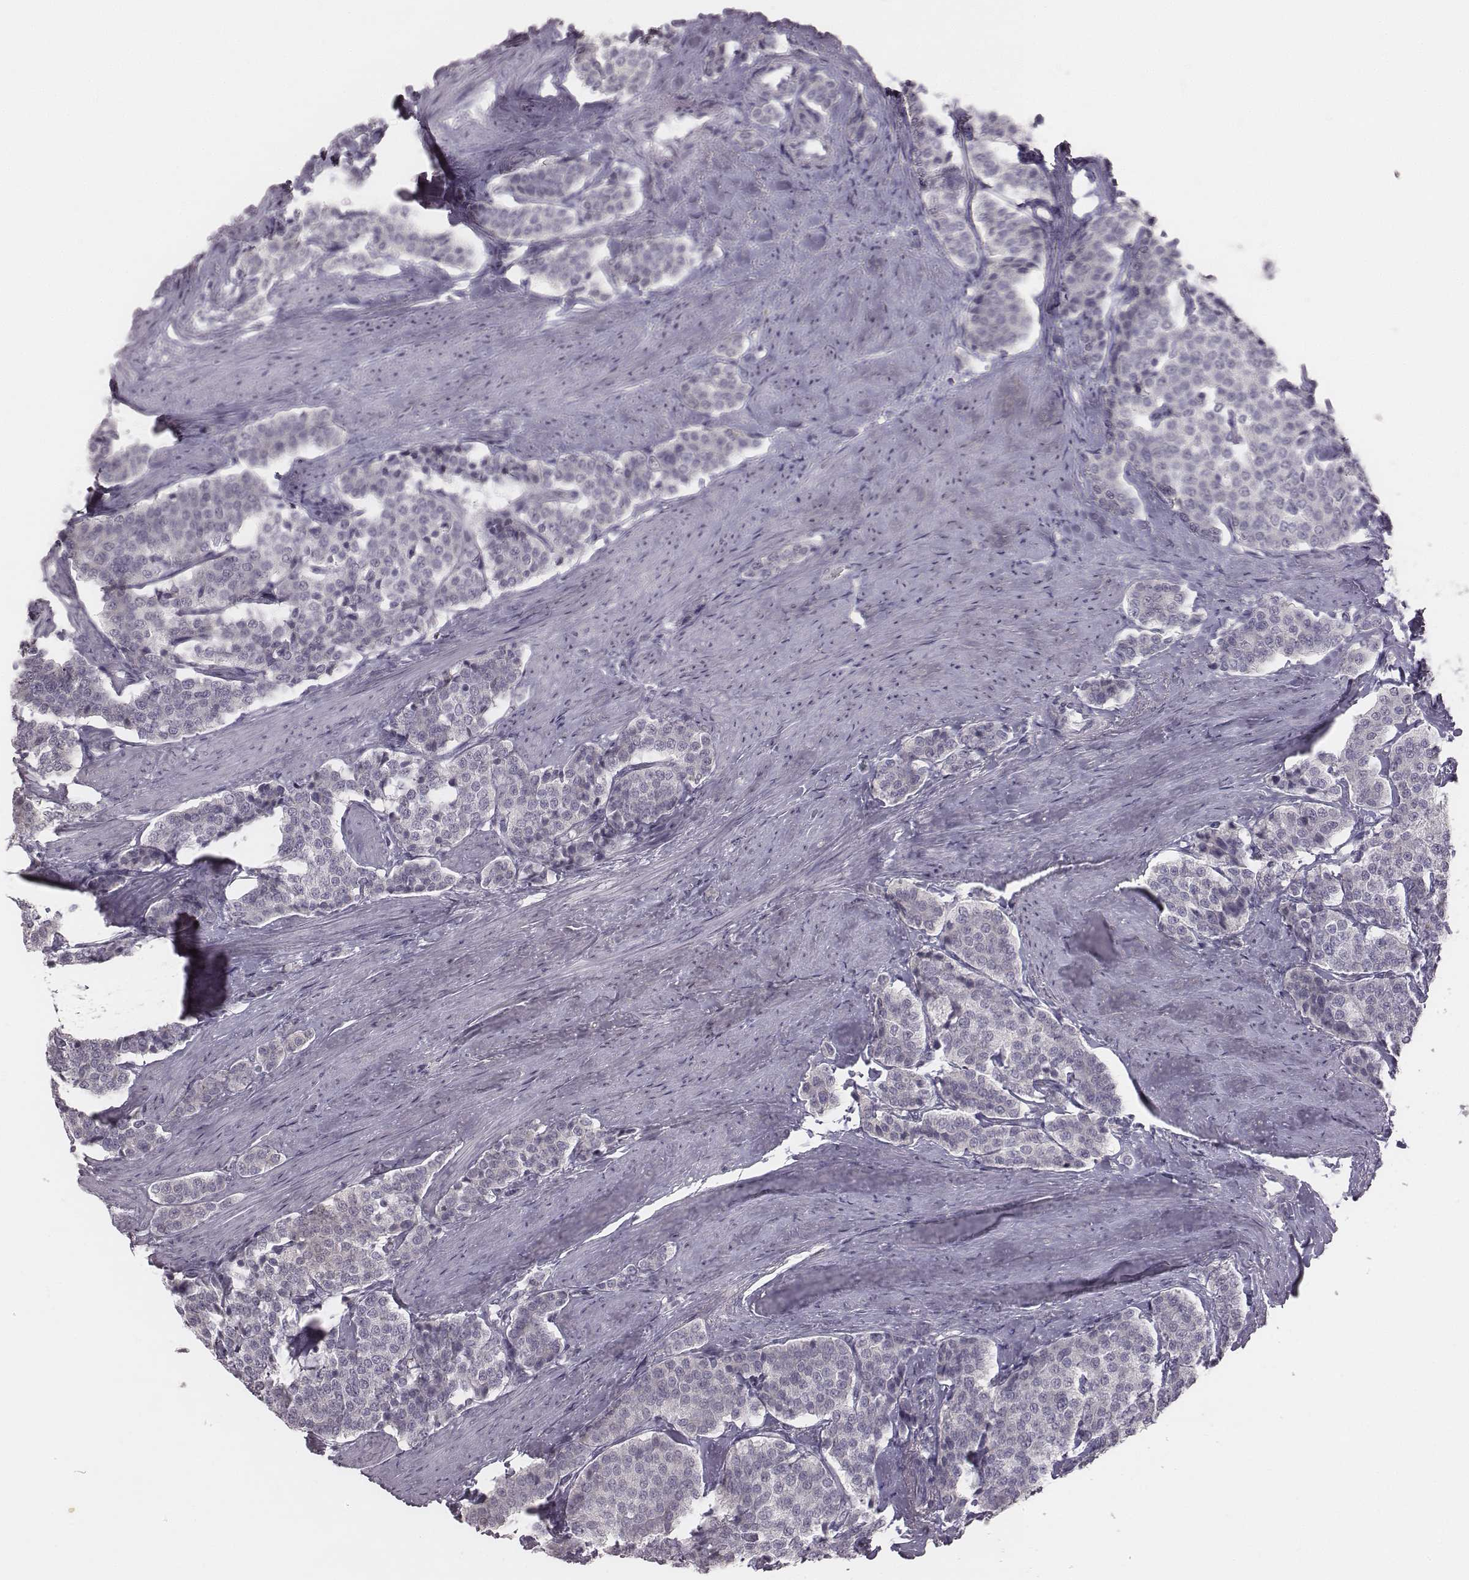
{"staining": {"intensity": "negative", "quantity": "none", "location": "none"}, "tissue": "carcinoid", "cell_type": "Tumor cells", "image_type": "cancer", "snomed": [{"axis": "morphology", "description": "Carcinoid, malignant, NOS"}, {"axis": "topography", "description": "Small intestine"}], "caption": "An IHC photomicrograph of carcinoid is shown. There is no staining in tumor cells of carcinoid.", "gene": "C6orf58", "patient": {"sex": "female", "age": 58}}